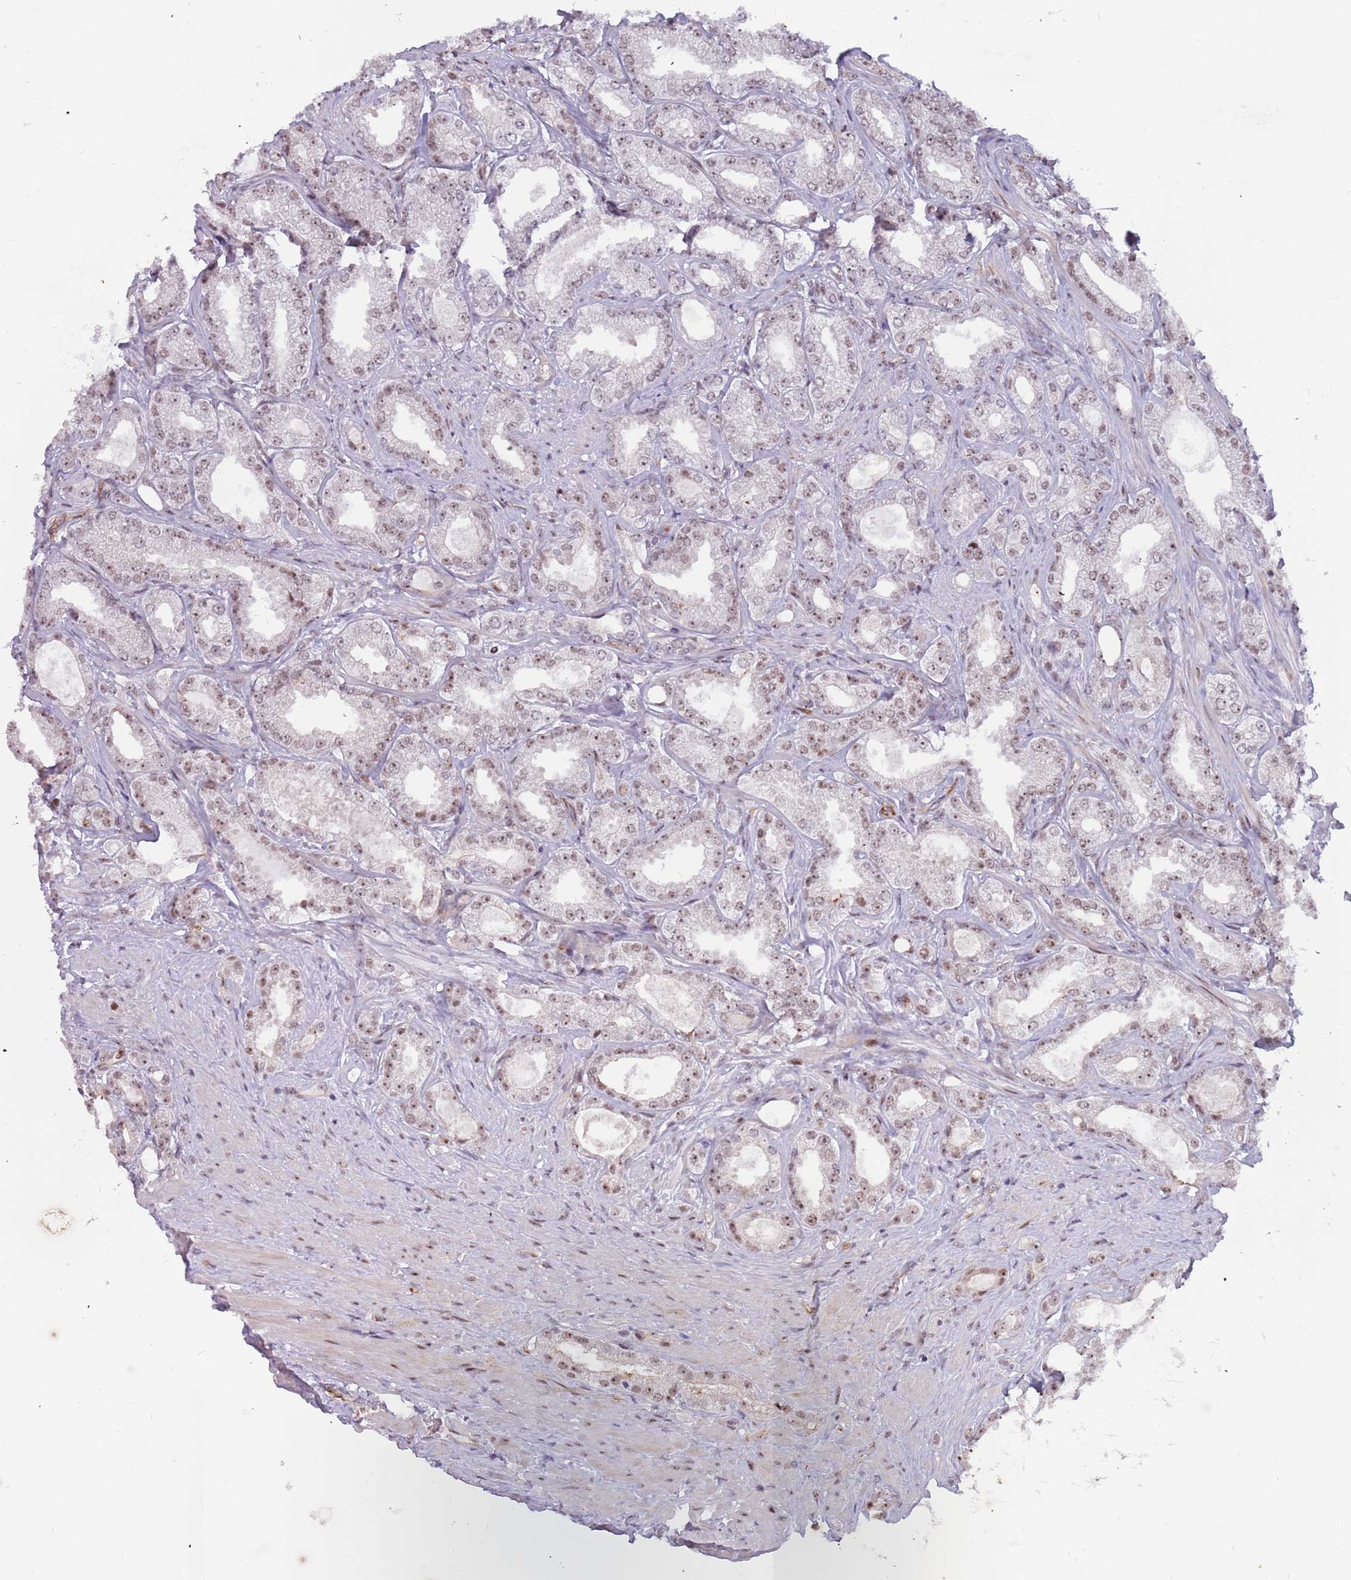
{"staining": {"intensity": "moderate", "quantity": ">75%", "location": "nuclear"}, "tissue": "prostate cancer", "cell_type": "Tumor cells", "image_type": "cancer", "snomed": [{"axis": "morphology", "description": "Adenocarcinoma, Low grade"}, {"axis": "topography", "description": "Prostate"}], "caption": "Immunohistochemistry micrograph of human prostate cancer (low-grade adenocarcinoma) stained for a protein (brown), which exhibits medium levels of moderate nuclear positivity in approximately >75% of tumor cells.", "gene": "LRMDA", "patient": {"sex": "male", "age": 63}}